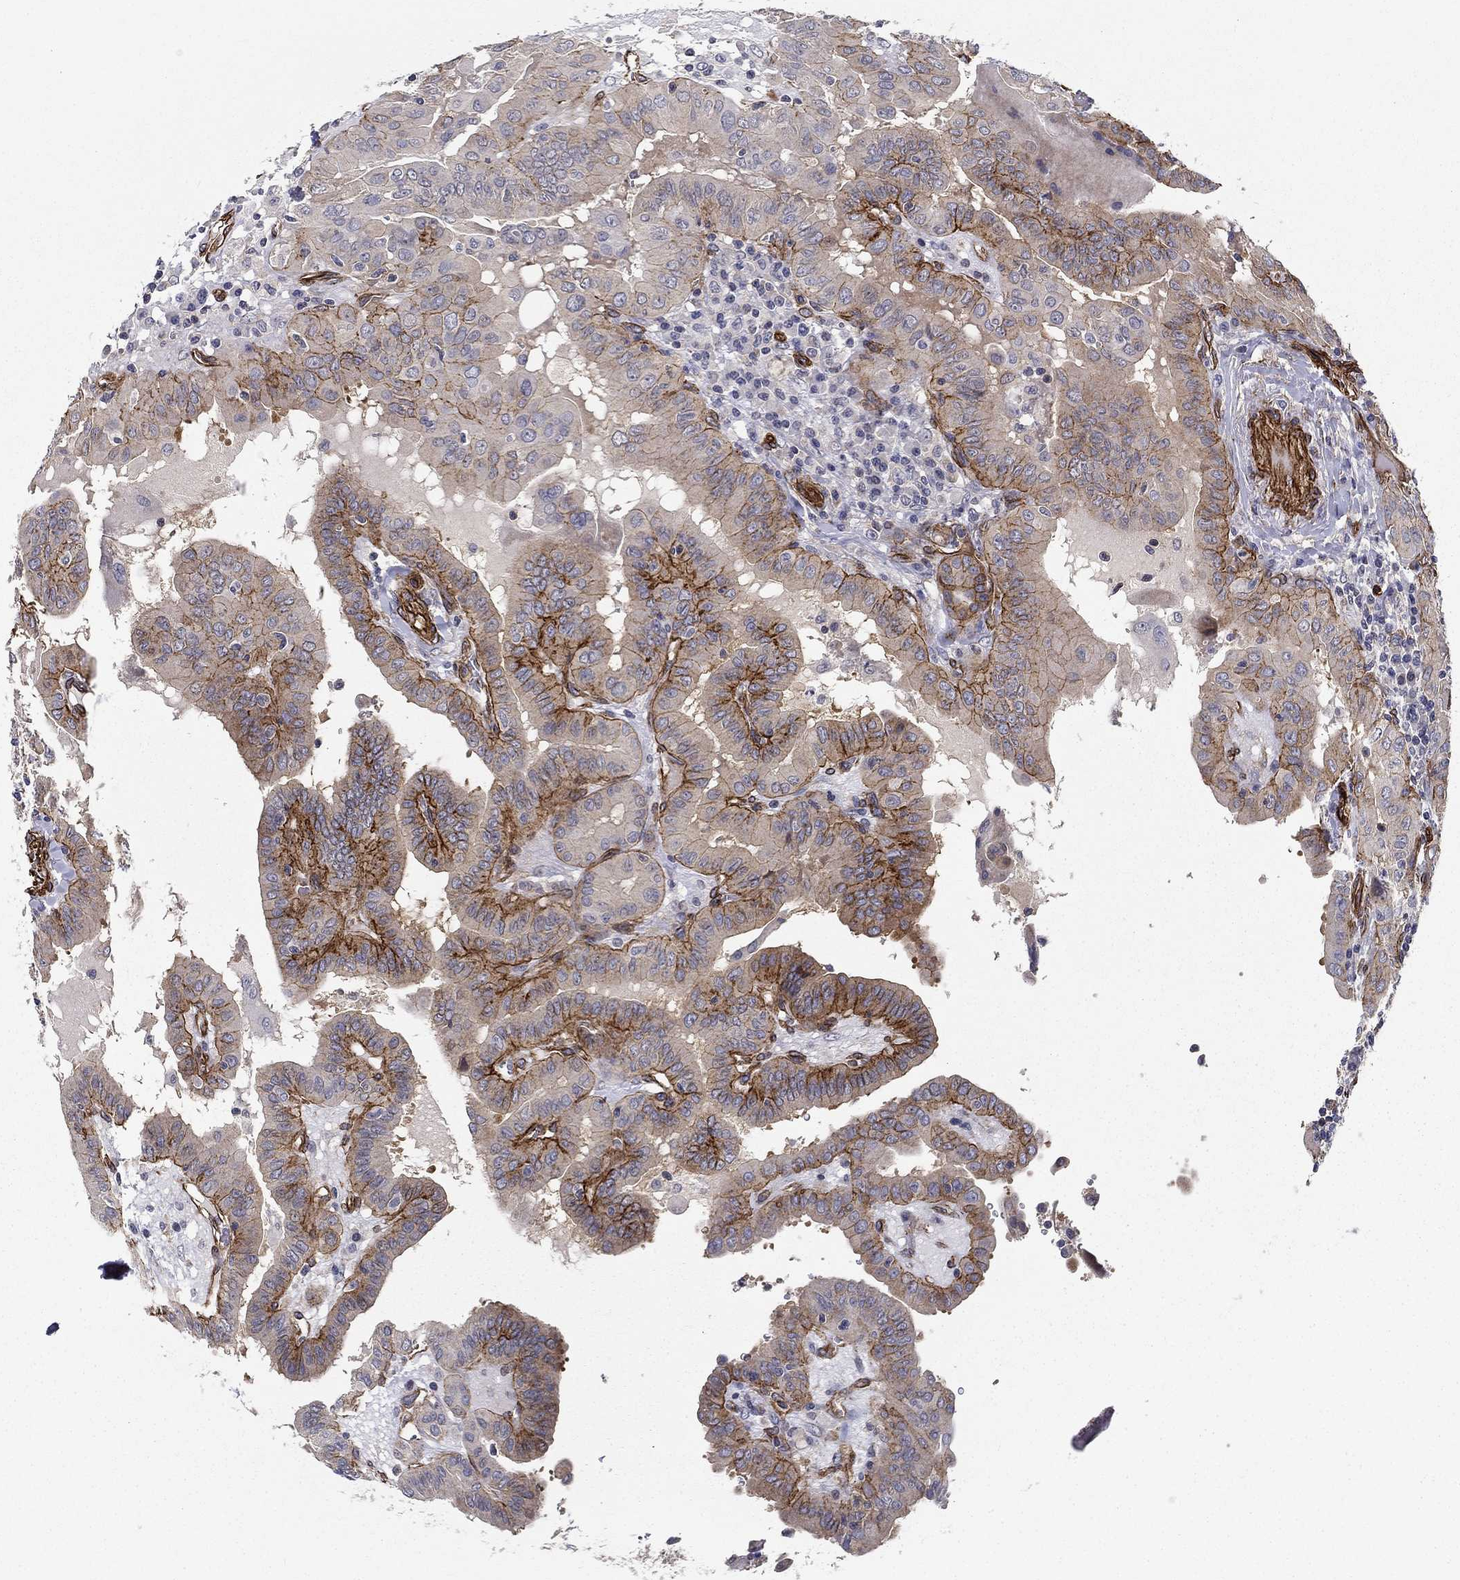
{"staining": {"intensity": "moderate", "quantity": "<25%", "location": "cytoplasmic/membranous"}, "tissue": "thyroid cancer", "cell_type": "Tumor cells", "image_type": "cancer", "snomed": [{"axis": "morphology", "description": "Papillary adenocarcinoma, NOS"}, {"axis": "topography", "description": "Thyroid gland"}], "caption": "Brown immunohistochemical staining in human thyroid cancer (papillary adenocarcinoma) demonstrates moderate cytoplasmic/membranous expression in approximately <25% of tumor cells.", "gene": "SYNC", "patient": {"sex": "female", "age": 37}}